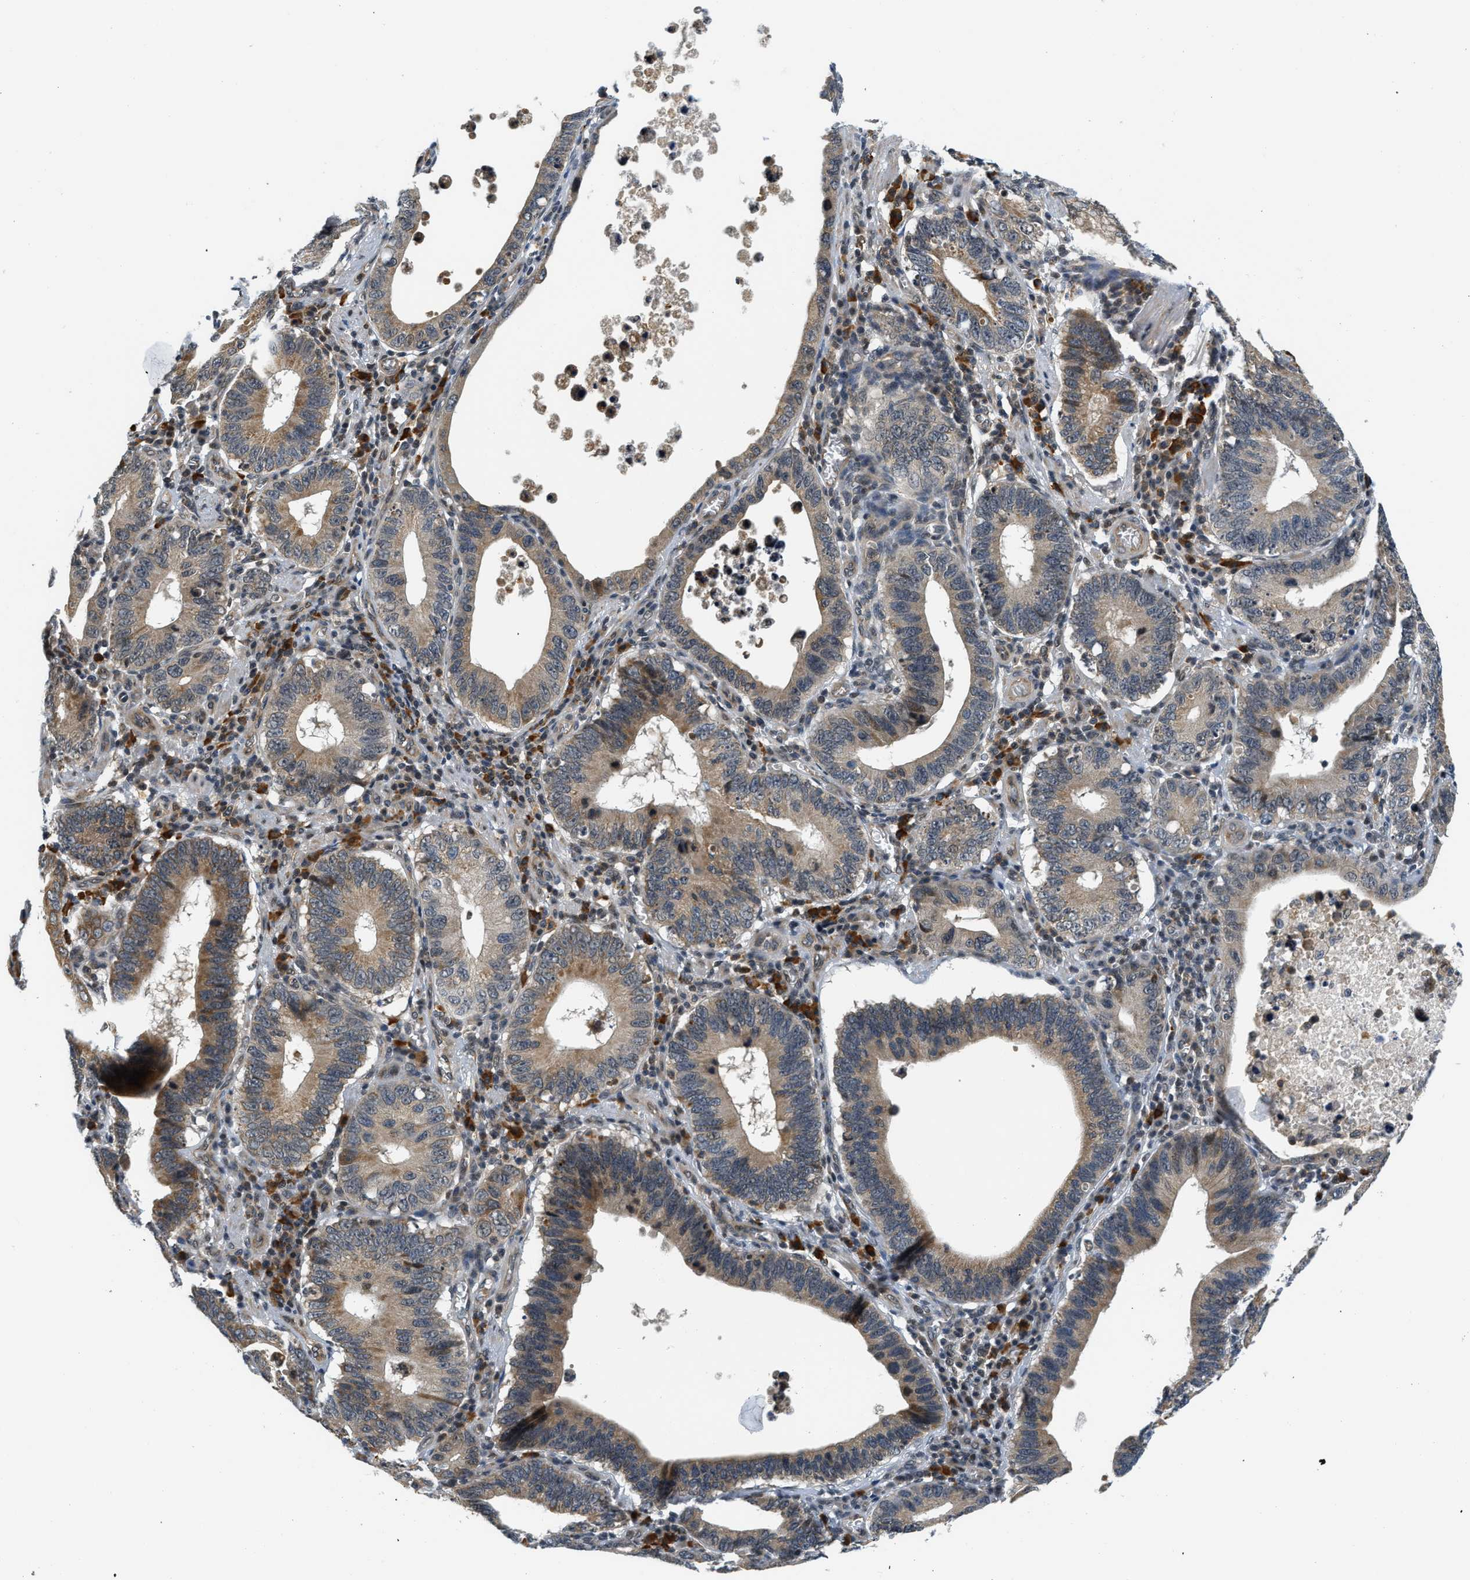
{"staining": {"intensity": "moderate", "quantity": ">75%", "location": "cytoplasmic/membranous"}, "tissue": "stomach cancer", "cell_type": "Tumor cells", "image_type": "cancer", "snomed": [{"axis": "morphology", "description": "Adenocarcinoma, NOS"}, {"axis": "topography", "description": "Stomach"}, {"axis": "topography", "description": "Gastric cardia"}], "caption": "High-magnification brightfield microscopy of stomach cancer (adenocarcinoma) stained with DAB (brown) and counterstained with hematoxylin (blue). tumor cells exhibit moderate cytoplasmic/membranous positivity is seen in about>75% of cells.", "gene": "KMT2A", "patient": {"sex": "male", "age": 59}}